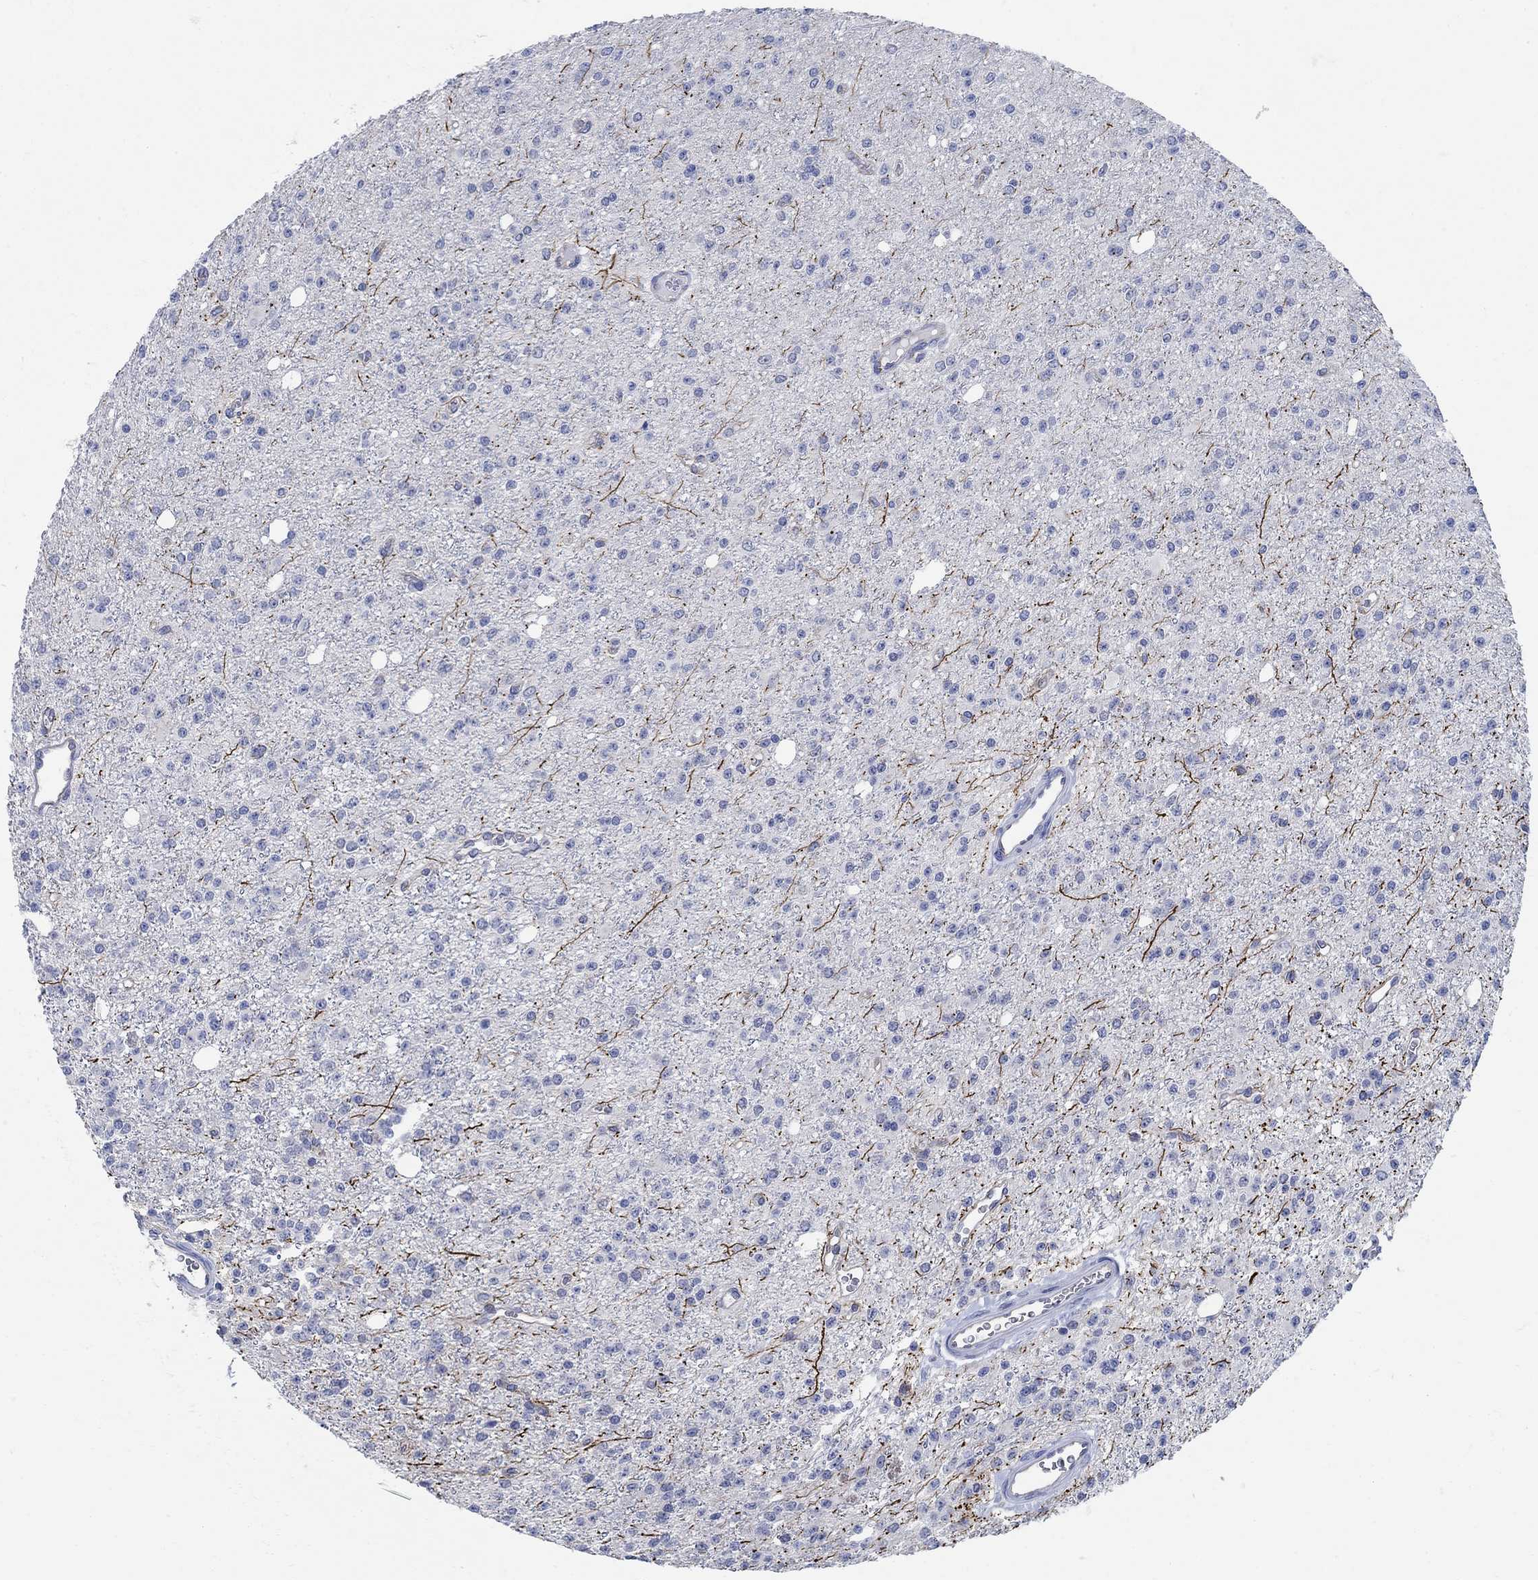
{"staining": {"intensity": "negative", "quantity": "none", "location": "none"}, "tissue": "glioma", "cell_type": "Tumor cells", "image_type": "cancer", "snomed": [{"axis": "morphology", "description": "Glioma, malignant, Low grade"}, {"axis": "topography", "description": "Brain"}], "caption": "The micrograph exhibits no staining of tumor cells in low-grade glioma (malignant). (Stains: DAB (3,3'-diaminobenzidine) immunohistochemistry (IHC) with hematoxylin counter stain, Microscopy: brightfield microscopy at high magnification).", "gene": "PHF21B", "patient": {"sex": "female", "age": 45}}